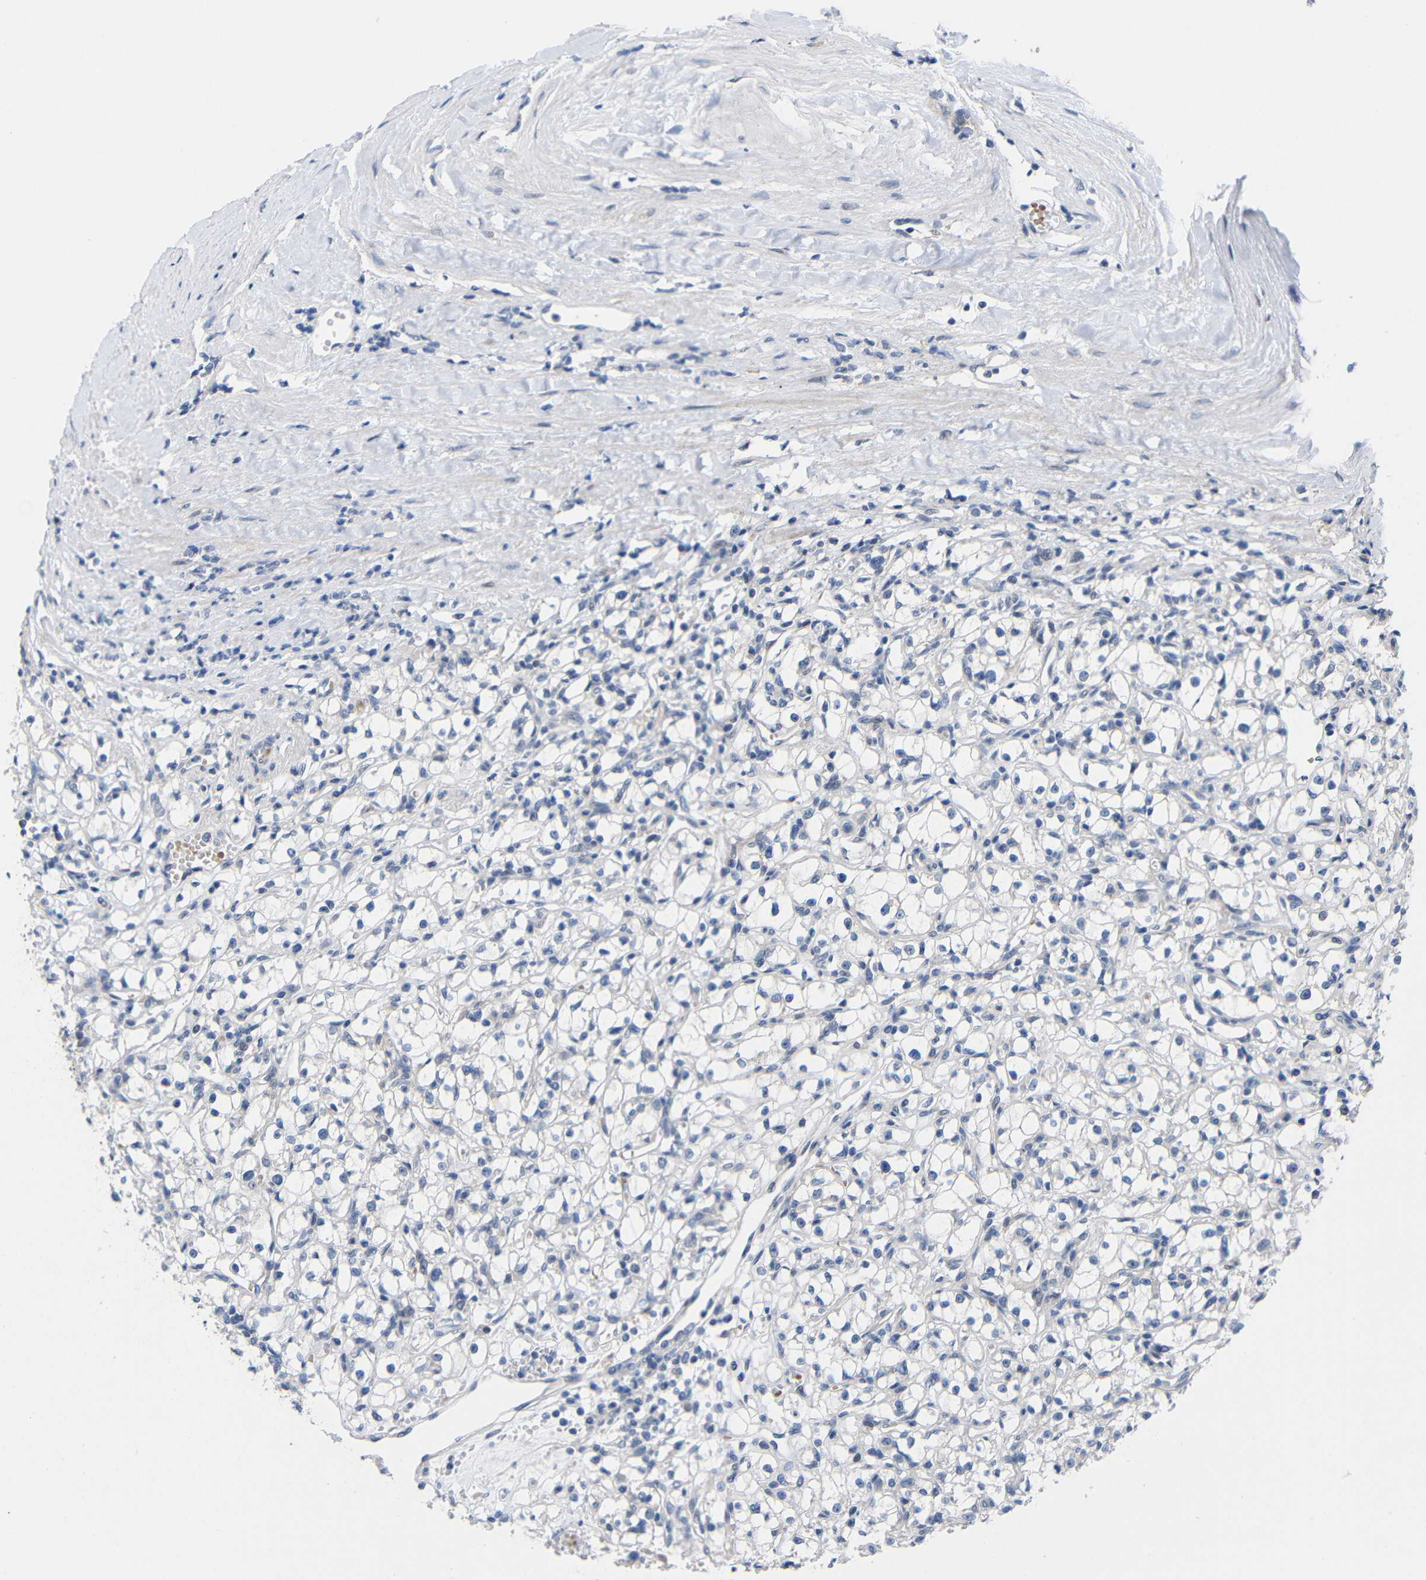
{"staining": {"intensity": "negative", "quantity": "none", "location": "none"}, "tissue": "renal cancer", "cell_type": "Tumor cells", "image_type": "cancer", "snomed": [{"axis": "morphology", "description": "Adenocarcinoma, NOS"}, {"axis": "topography", "description": "Kidney"}], "caption": "Immunohistochemistry (IHC) histopathology image of neoplastic tissue: adenocarcinoma (renal) stained with DAB (3,3'-diaminobenzidine) demonstrates no significant protein positivity in tumor cells.", "gene": "CMTM1", "patient": {"sex": "male", "age": 56}}